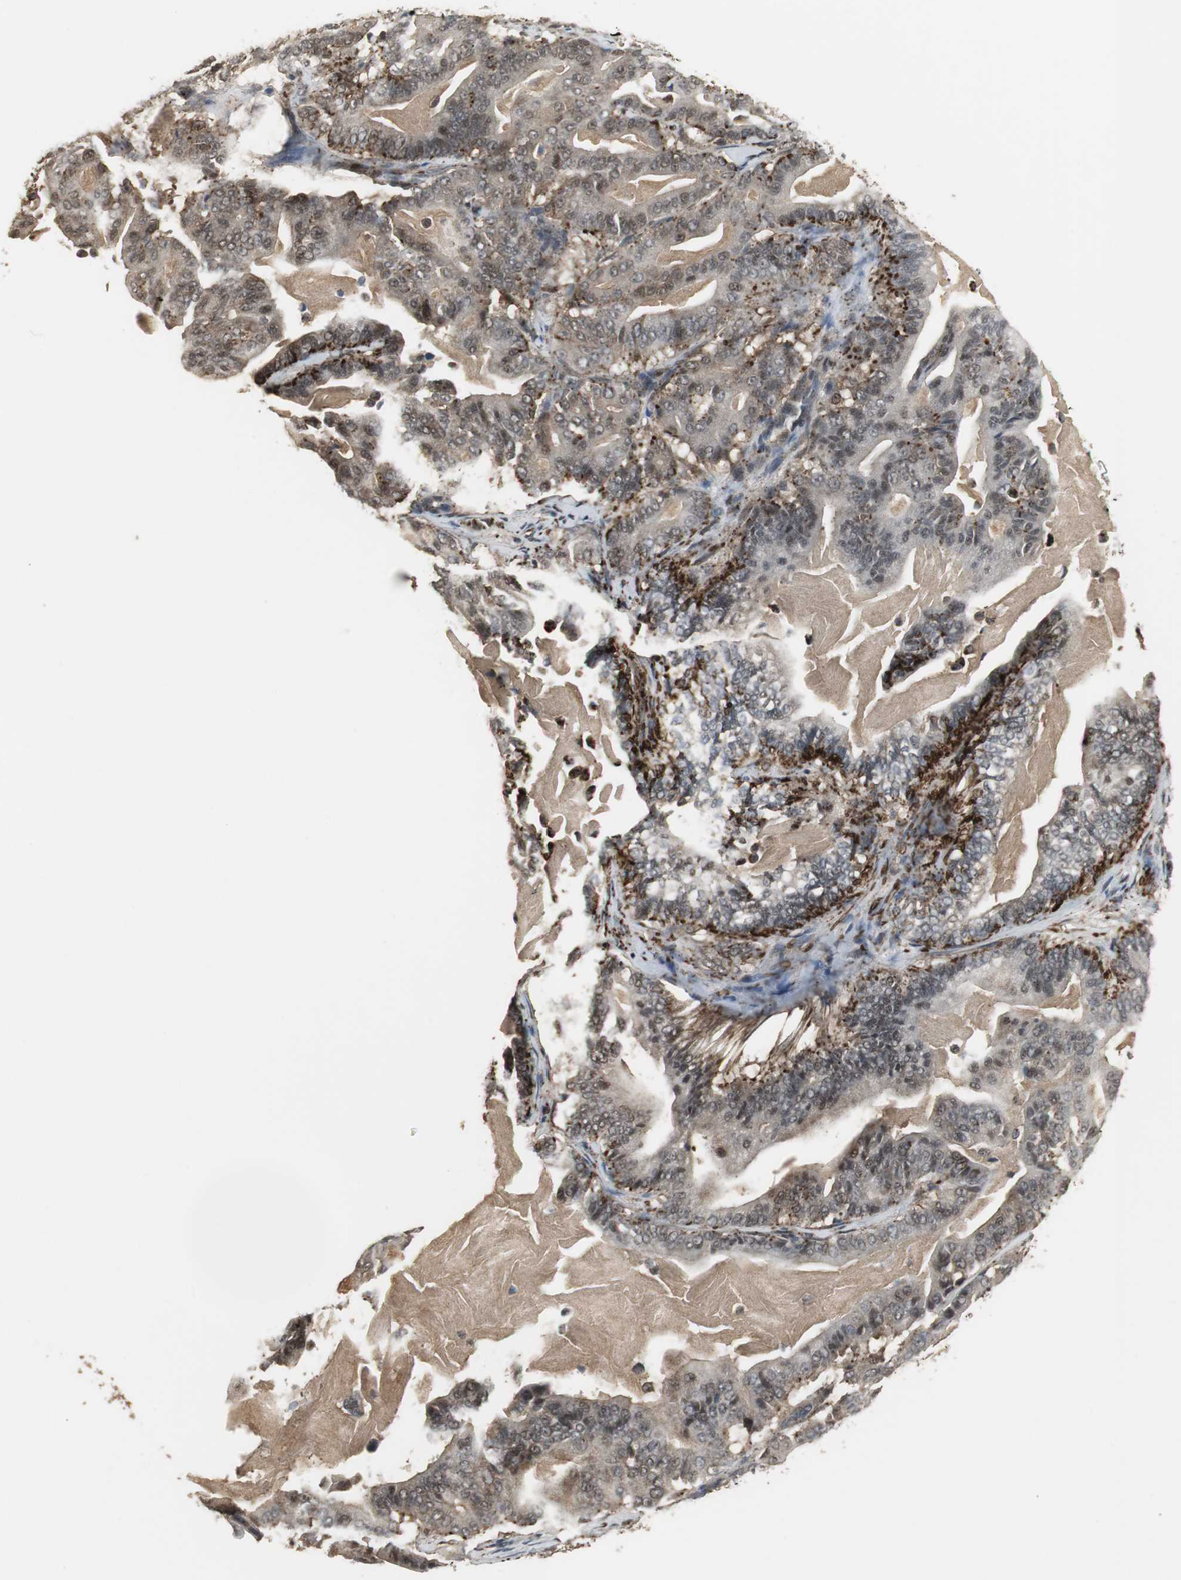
{"staining": {"intensity": "moderate", "quantity": ">75%", "location": "cytoplasmic/membranous,nuclear"}, "tissue": "pancreatic cancer", "cell_type": "Tumor cells", "image_type": "cancer", "snomed": [{"axis": "morphology", "description": "Adenocarcinoma, NOS"}, {"axis": "topography", "description": "Pancreas"}], "caption": "This image demonstrates immunohistochemistry staining of human pancreatic adenocarcinoma, with medium moderate cytoplasmic/membranous and nuclear expression in about >75% of tumor cells.", "gene": "PLIN3", "patient": {"sex": "male", "age": 63}}